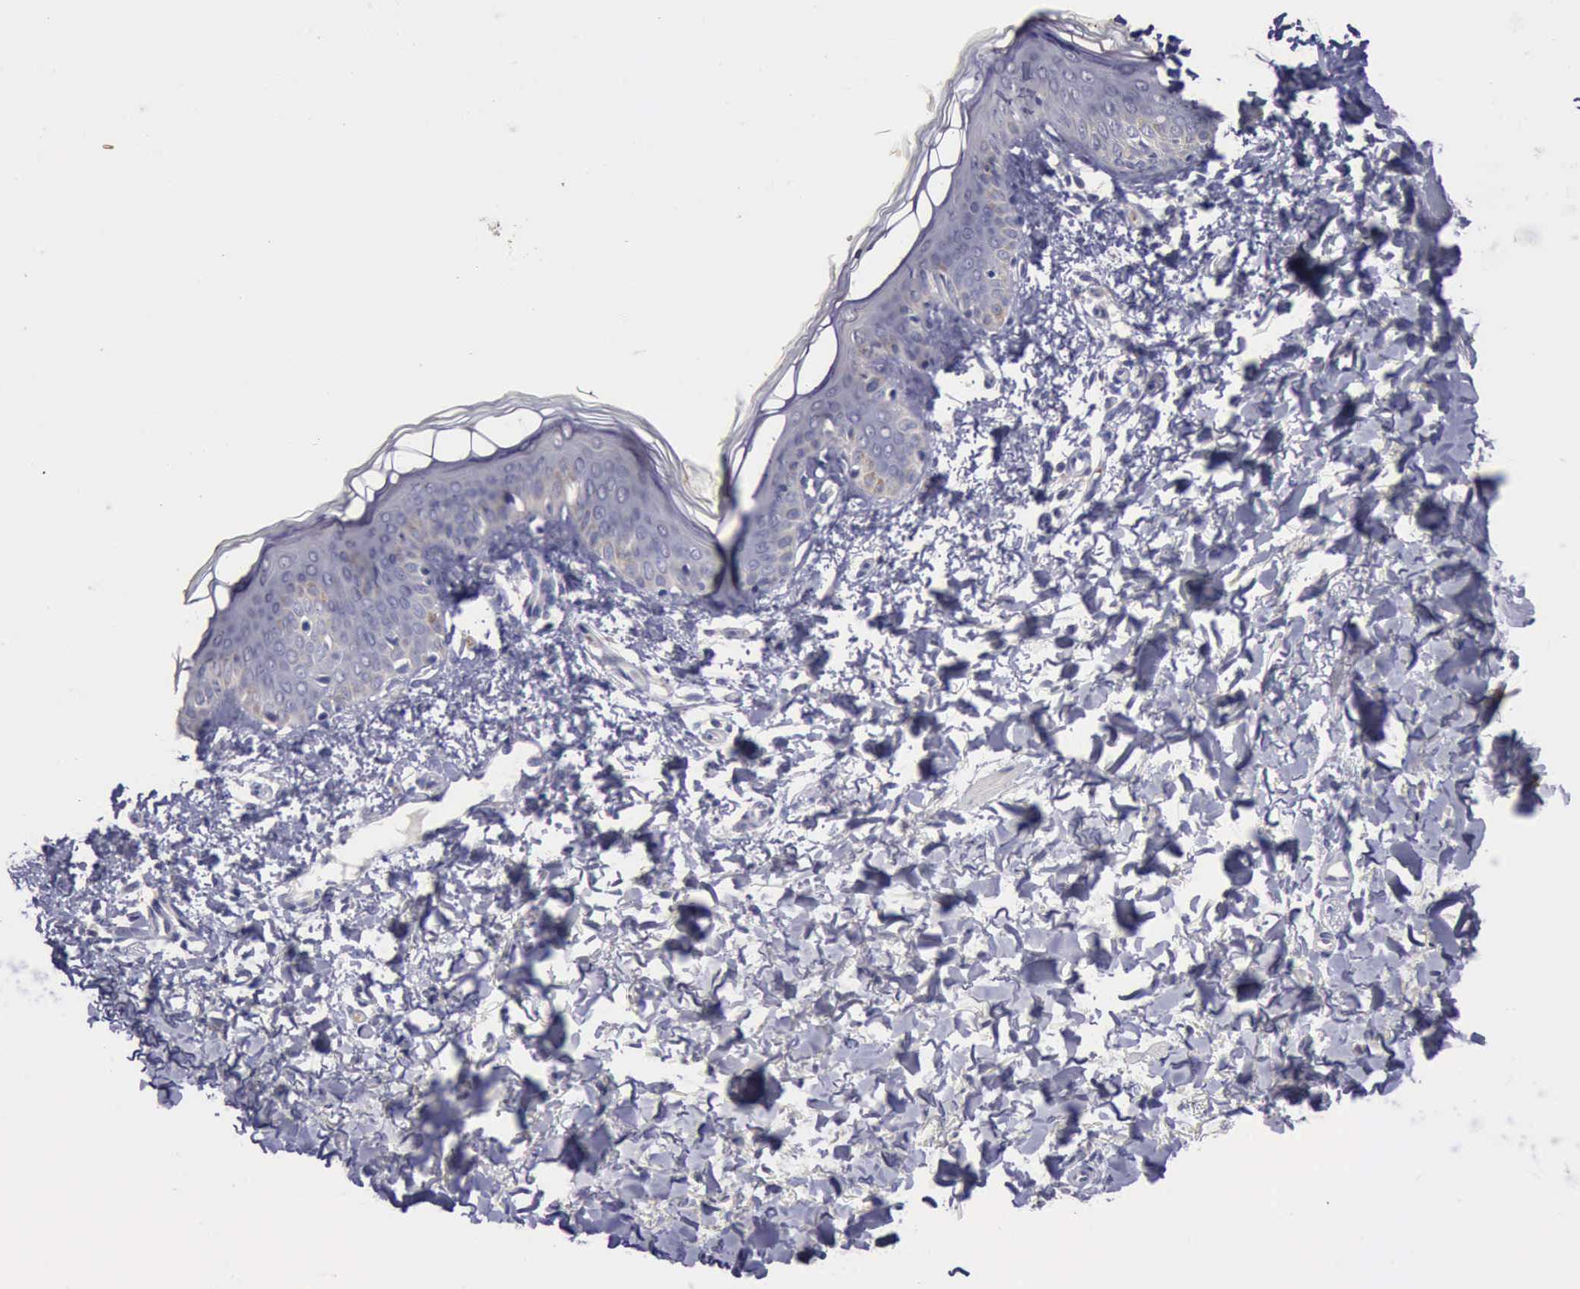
{"staining": {"intensity": "negative", "quantity": "none", "location": "none"}, "tissue": "skin", "cell_type": "Fibroblasts", "image_type": "normal", "snomed": [{"axis": "morphology", "description": "Normal tissue, NOS"}, {"axis": "topography", "description": "Skin"}], "caption": "Image shows no significant protein staining in fibroblasts of benign skin.", "gene": "CEP128", "patient": {"sex": "female", "age": 4}}